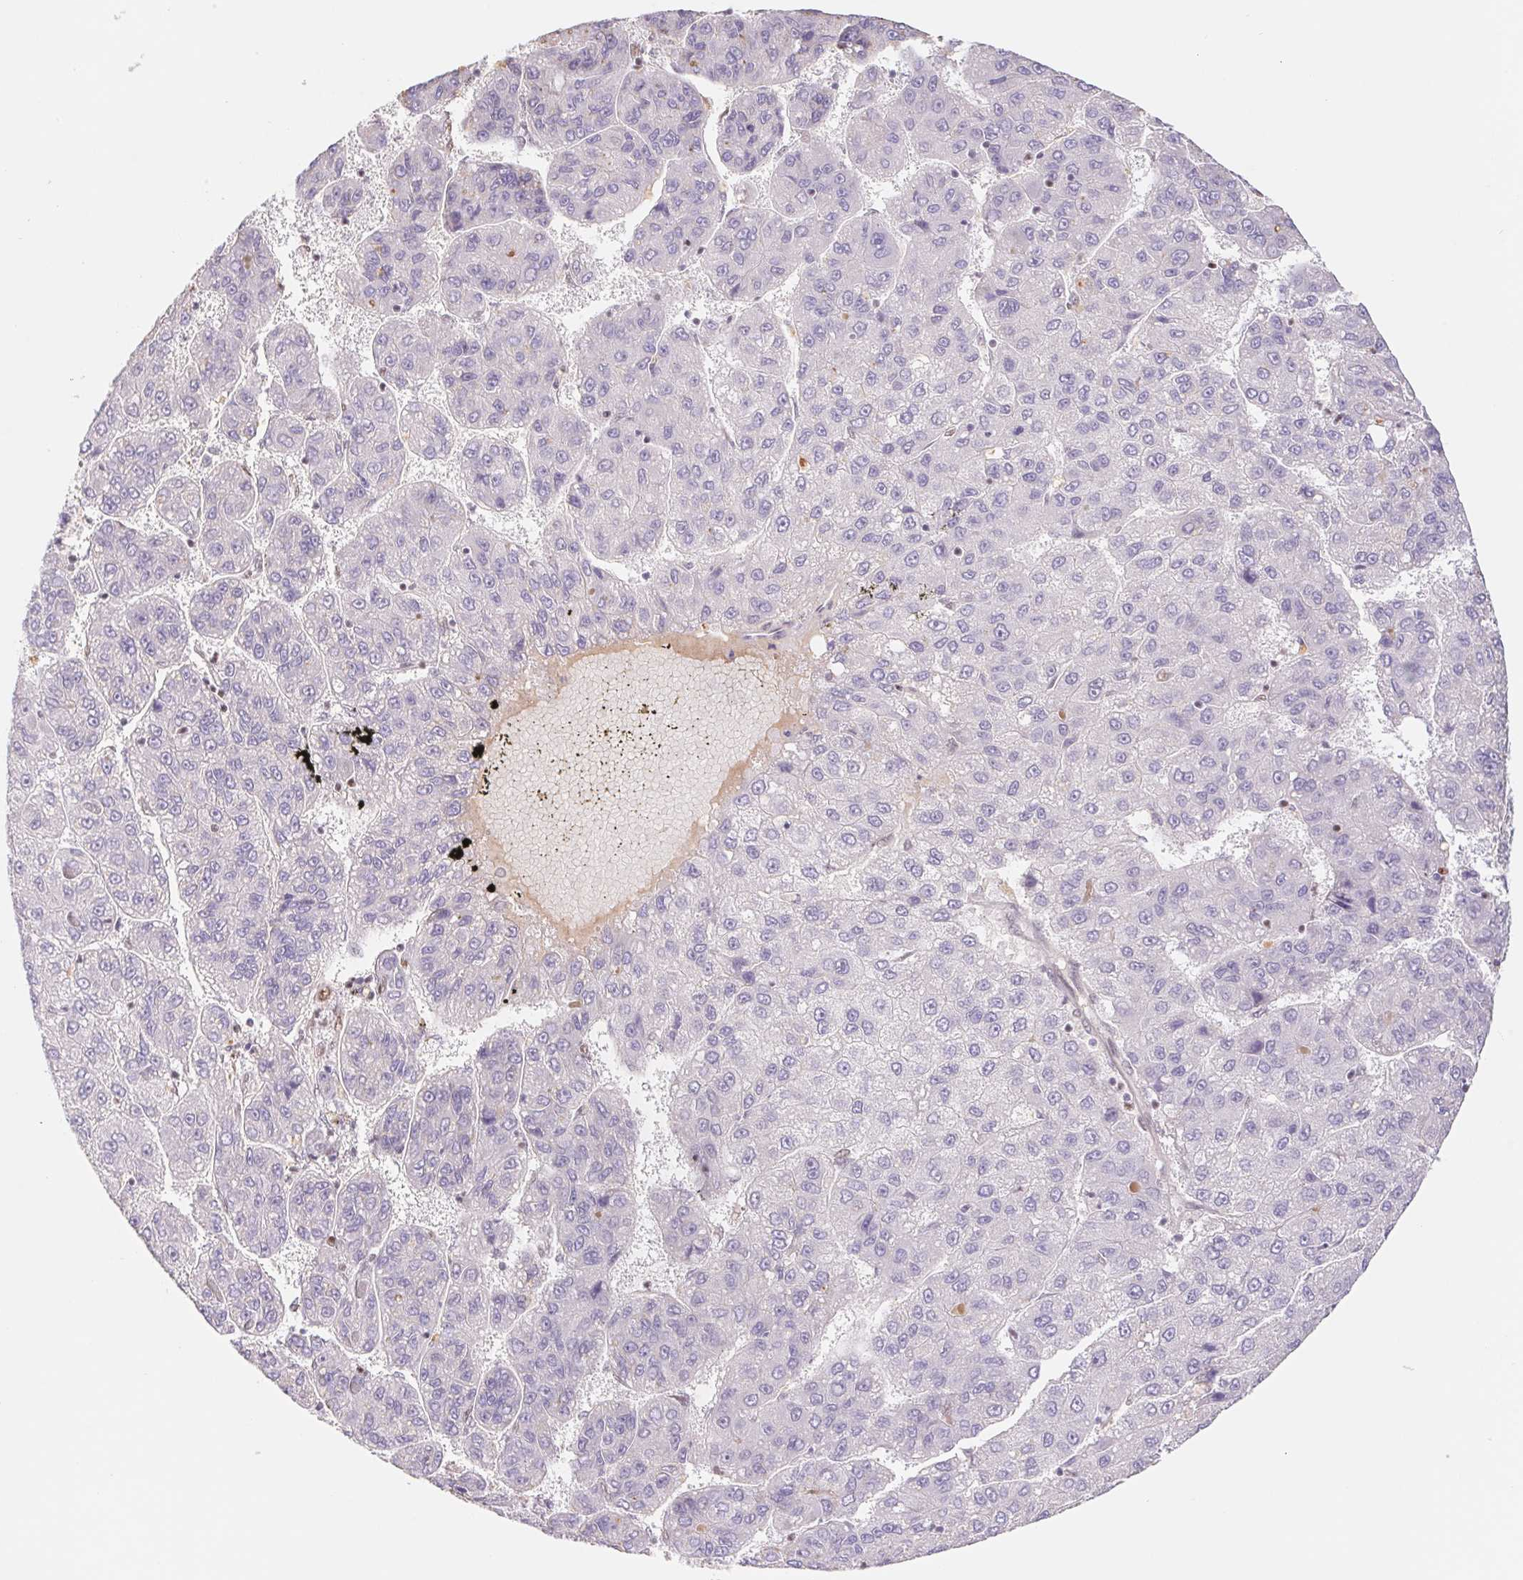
{"staining": {"intensity": "negative", "quantity": "none", "location": "none"}, "tissue": "liver cancer", "cell_type": "Tumor cells", "image_type": "cancer", "snomed": [{"axis": "morphology", "description": "Carcinoma, Hepatocellular, NOS"}, {"axis": "topography", "description": "Liver"}], "caption": "This is a histopathology image of immunohistochemistry staining of liver cancer, which shows no staining in tumor cells. (DAB IHC with hematoxylin counter stain).", "gene": "TRERF1", "patient": {"sex": "female", "age": 82}}